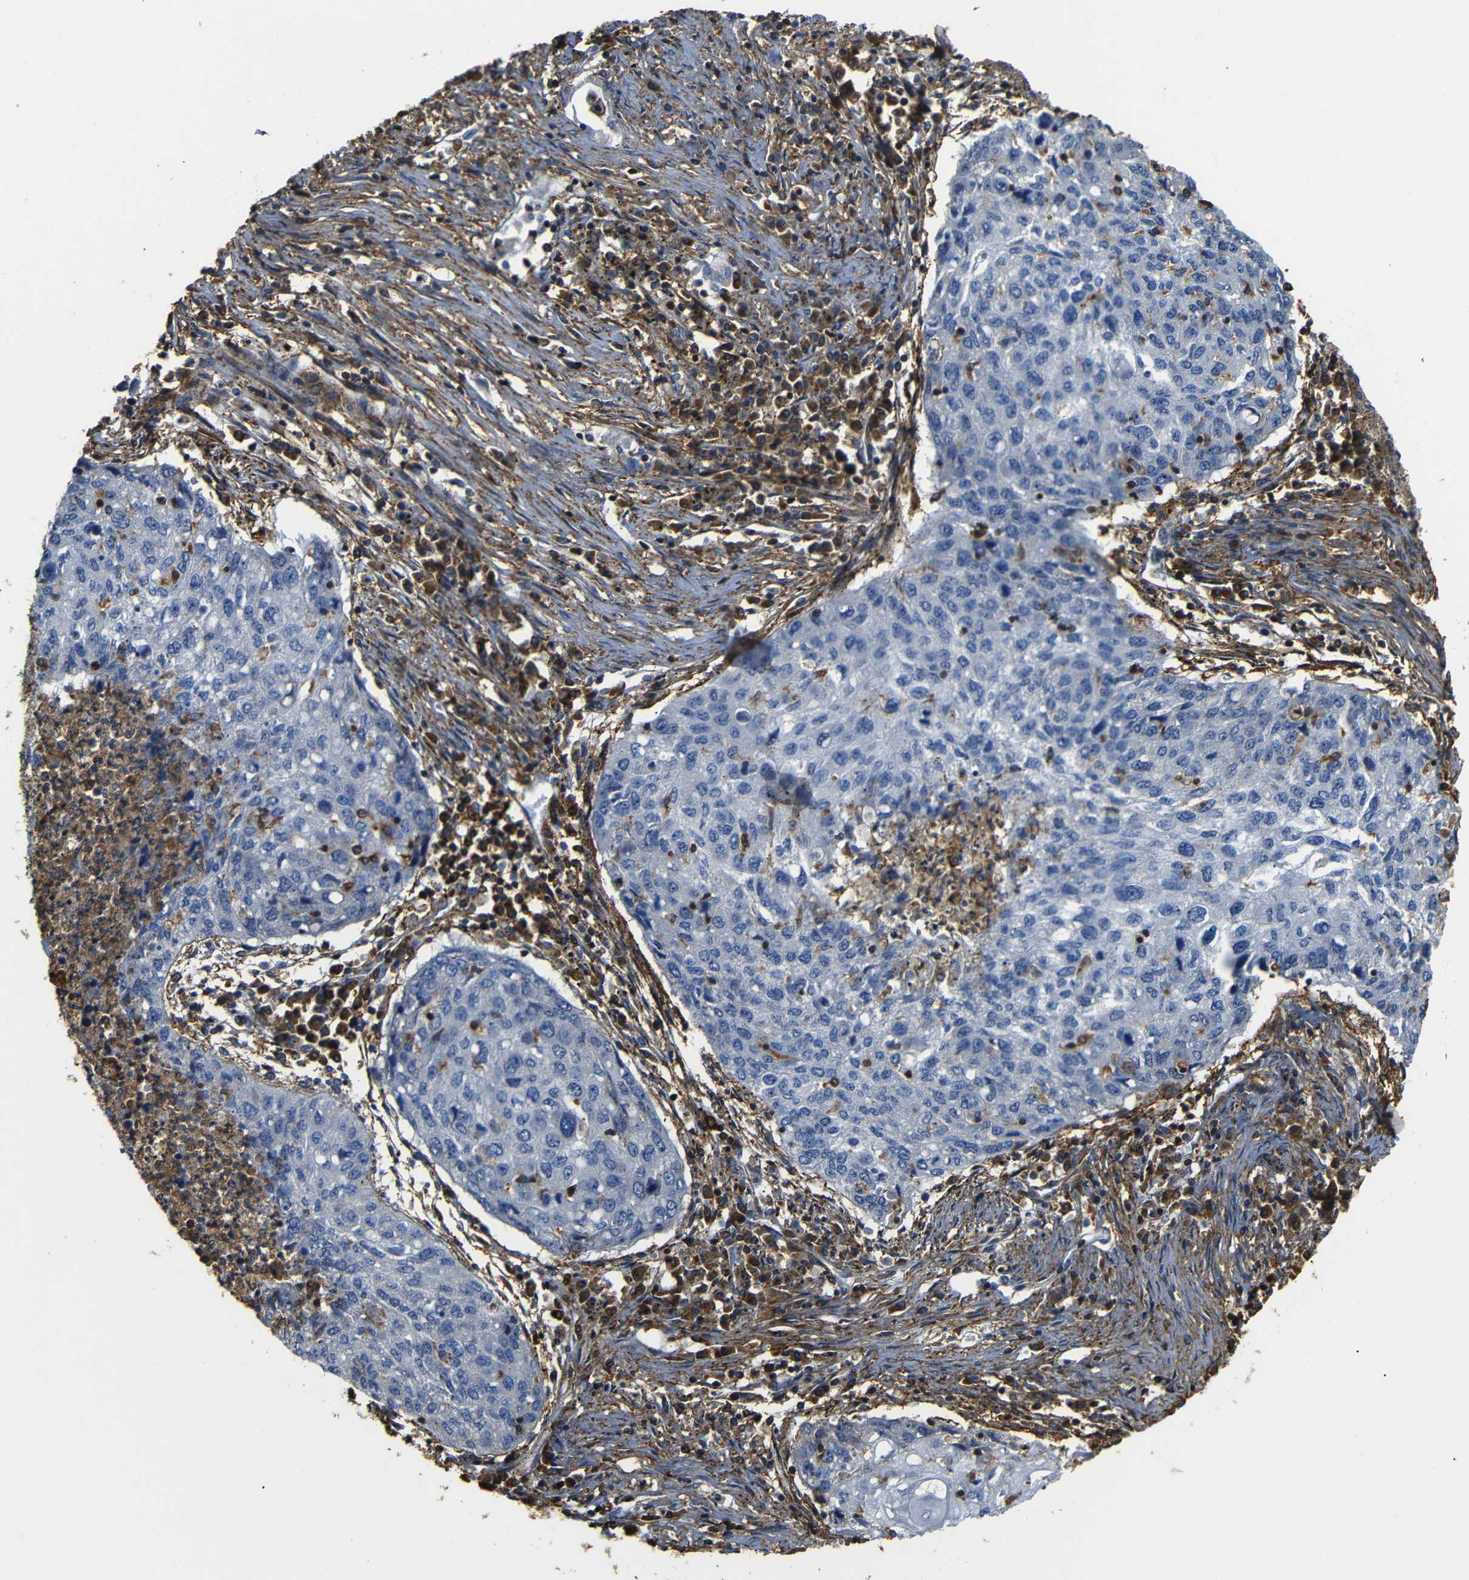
{"staining": {"intensity": "negative", "quantity": "none", "location": "none"}, "tissue": "lung cancer", "cell_type": "Tumor cells", "image_type": "cancer", "snomed": [{"axis": "morphology", "description": "Squamous cell carcinoma, NOS"}, {"axis": "topography", "description": "Lung"}], "caption": "A photomicrograph of human lung cancer is negative for staining in tumor cells.", "gene": "PI4KA", "patient": {"sex": "female", "age": 63}}